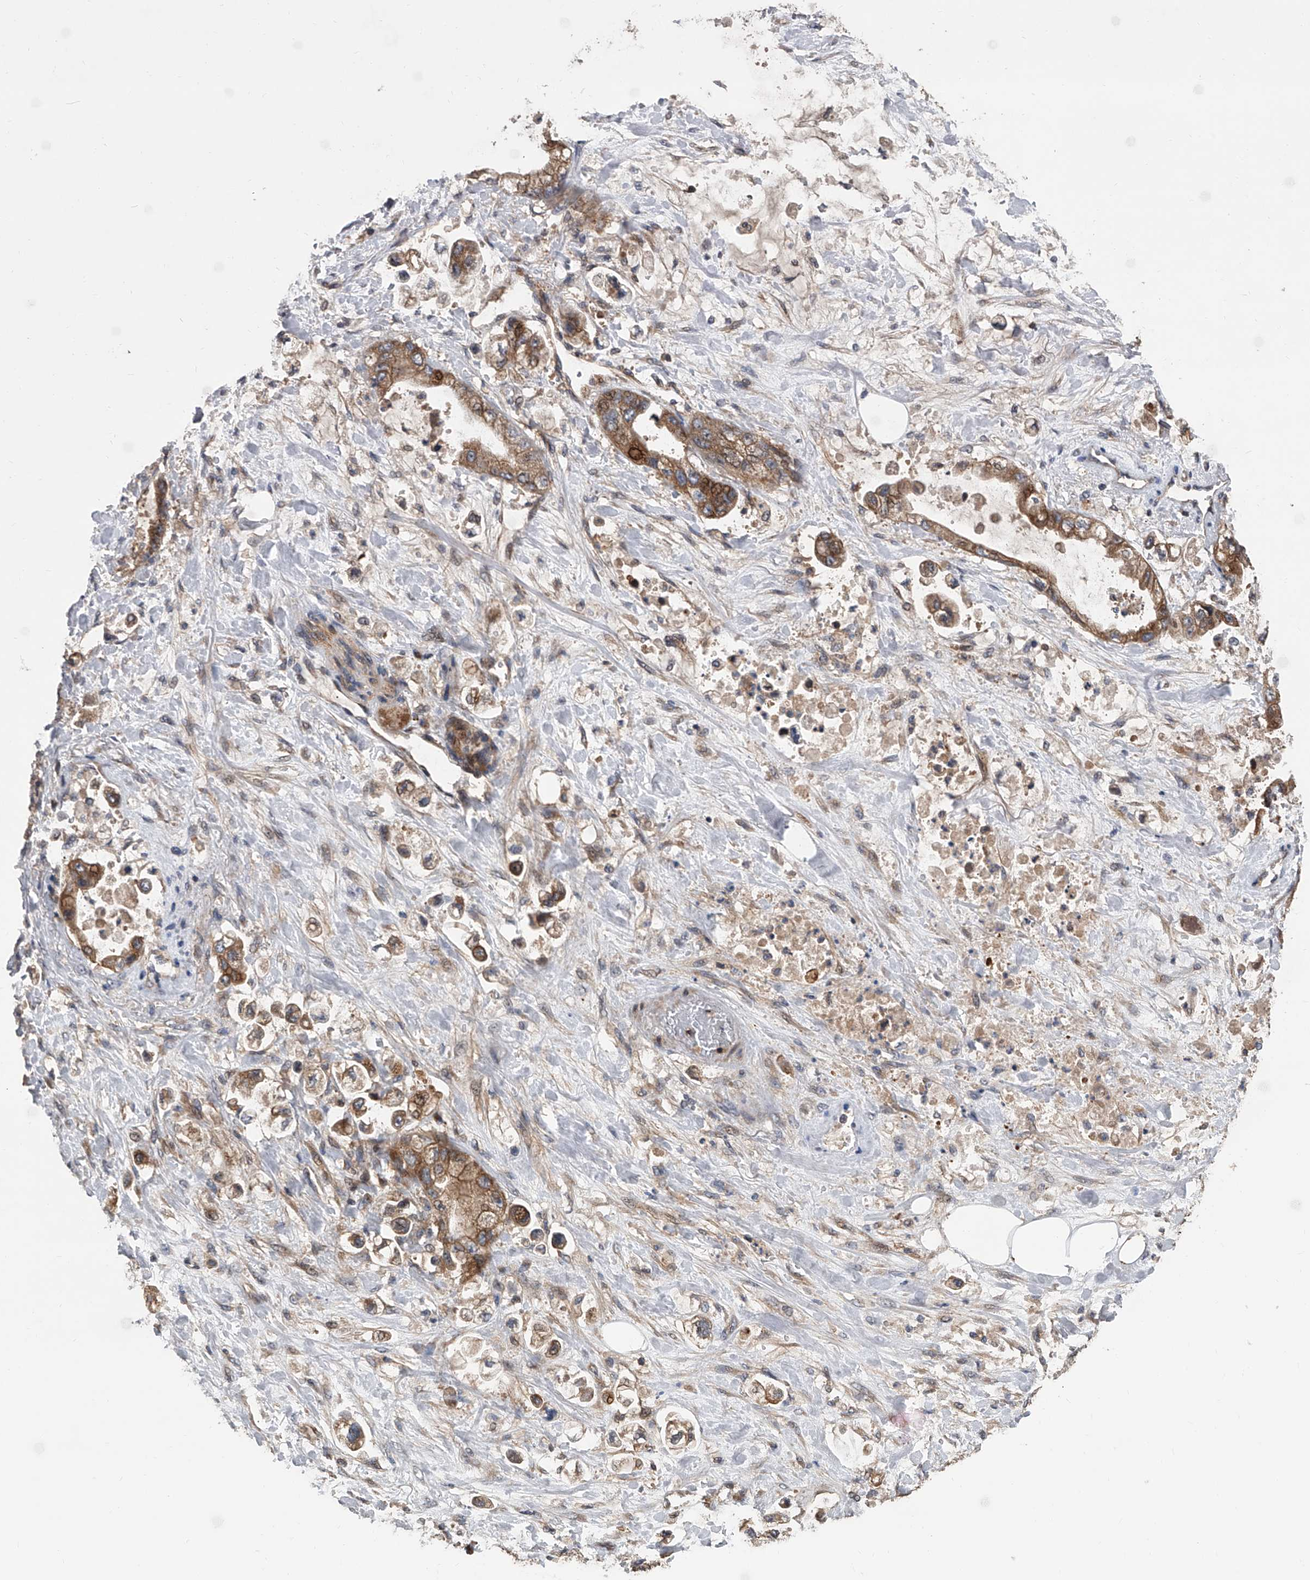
{"staining": {"intensity": "strong", "quantity": ">75%", "location": "cytoplasmic/membranous"}, "tissue": "stomach cancer", "cell_type": "Tumor cells", "image_type": "cancer", "snomed": [{"axis": "morphology", "description": "Adenocarcinoma, NOS"}, {"axis": "topography", "description": "Stomach"}], "caption": "Stomach cancer (adenocarcinoma) was stained to show a protein in brown. There is high levels of strong cytoplasmic/membranous positivity in approximately >75% of tumor cells. (DAB (3,3'-diaminobenzidine) = brown stain, brightfield microscopy at high magnification).", "gene": "USP47", "patient": {"sex": "male", "age": 62}}